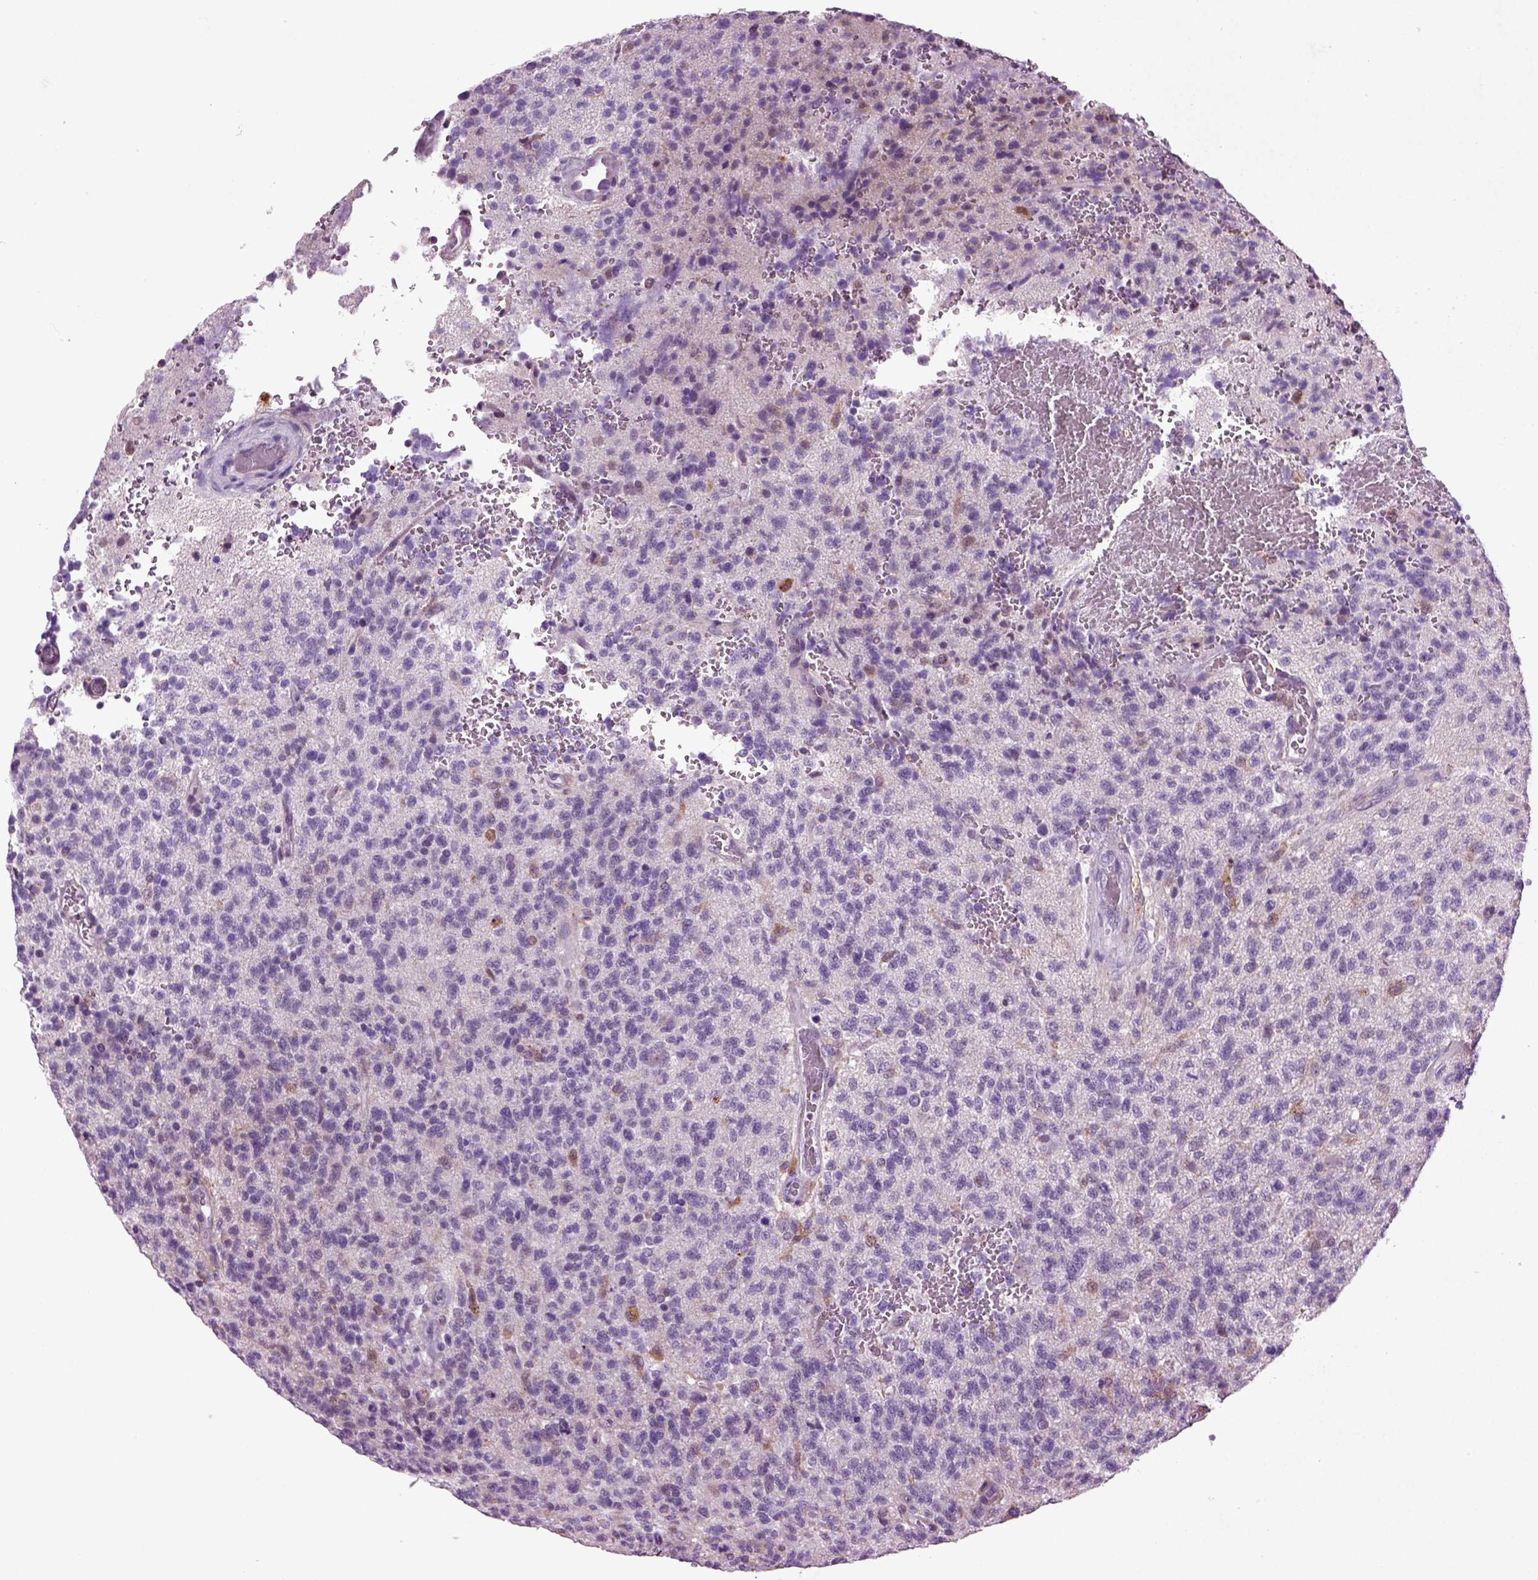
{"staining": {"intensity": "negative", "quantity": "none", "location": "none"}, "tissue": "glioma", "cell_type": "Tumor cells", "image_type": "cancer", "snomed": [{"axis": "morphology", "description": "Glioma, malignant, High grade"}, {"axis": "topography", "description": "Brain"}], "caption": "High magnification brightfield microscopy of glioma stained with DAB (3,3'-diaminobenzidine) (brown) and counterstained with hematoxylin (blue): tumor cells show no significant staining. Nuclei are stained in blue.", "gene": "ARID3A", "patient": {"sex": "male", "age": 56}}